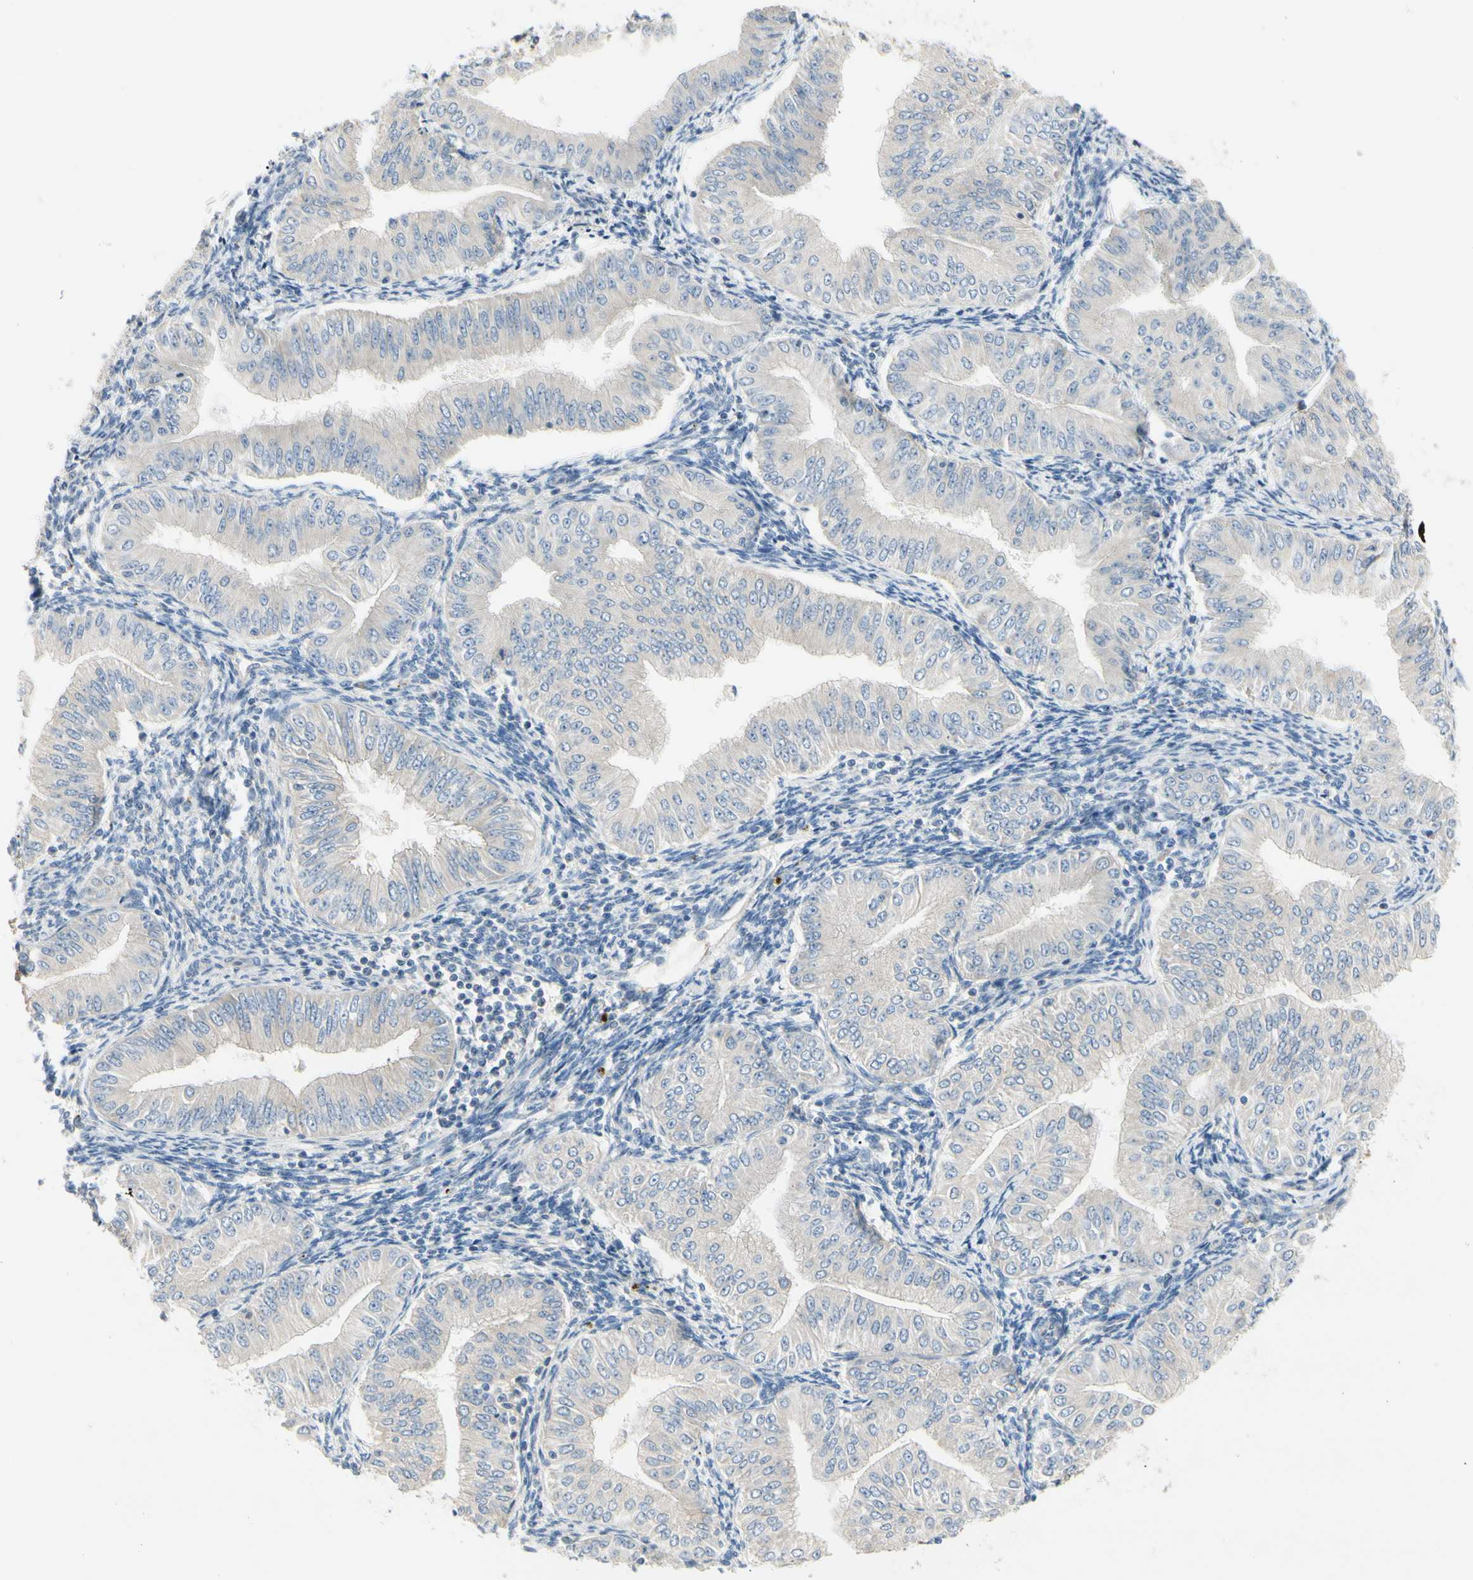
{"staining": {"intensity": "weak", "quantity": "<25%", "location": "cytoplasmic/membranous"}, "tissue": "endometrial cancer", "cell_type": "Tumor cells", "image_type": "cancer", "snomed": [{"axis": "morphology", "description": "Normal tissue, NOS"}, {"axis": "morphology", "description": "Adenocarcinoma, NOS"}, {"axis": "topography", "description": "Endometrium"}], "caption": "This photomicrograph is of endometrial cancer (adenocarcinoma) stained with IHC to label a protein in brown with the nuclei are counter-stained blue. There is no staining in tumor cells.", "gene": "NFKB2", "patient": {"sex": "female", "age": 53}}